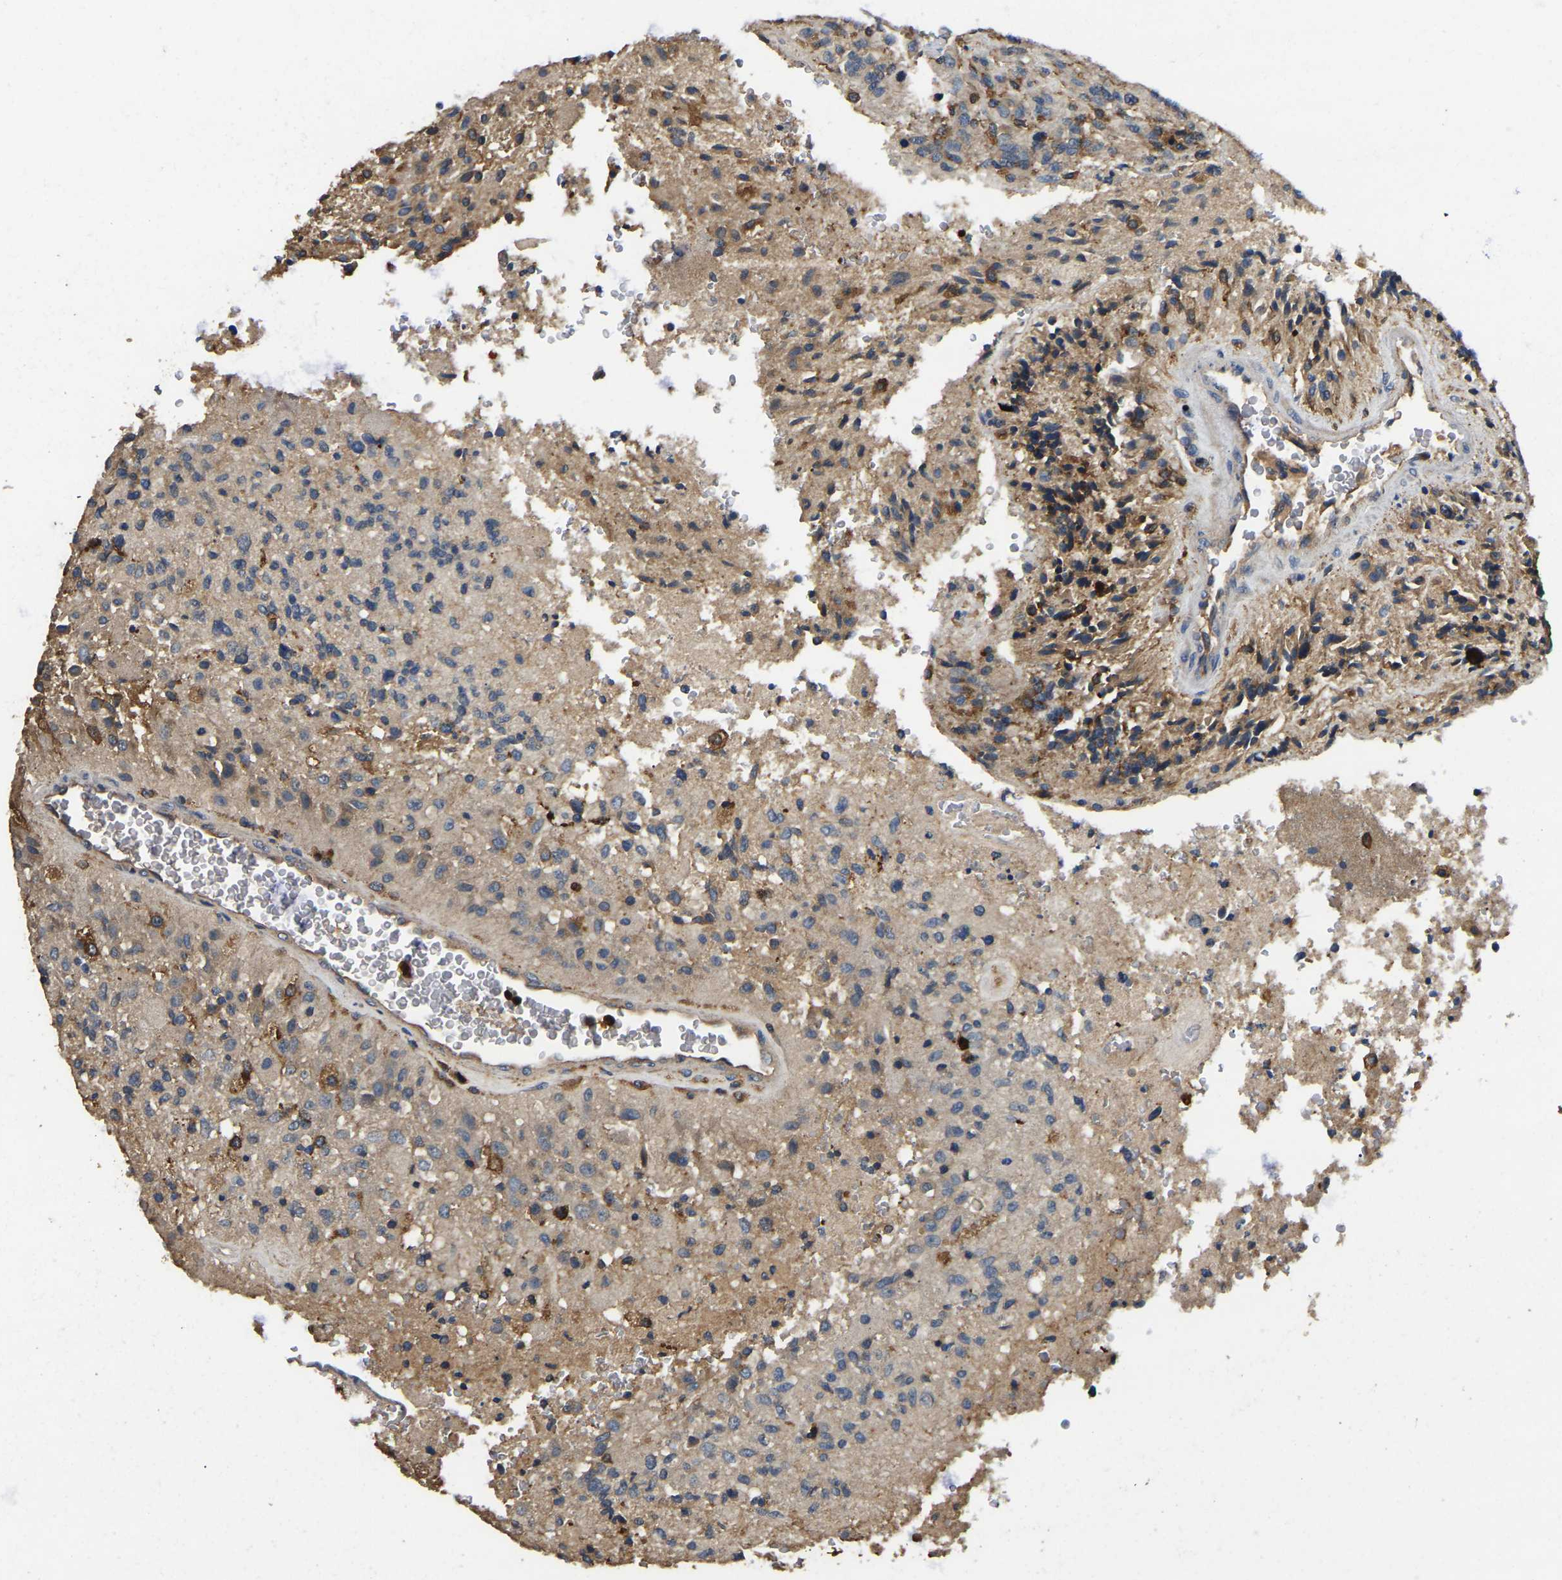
{"staining": {"intensity": "moderate", "quantity": "<25%", "location": "cytoplasmic/membranous"}, "tissue": "glioma", "cell_type": "Tumor cells", "image_type": "cancer", "snomed": [{"axis": "morphology", "description": "Normal tissue, NOS"}, {"axis": "morphology", "description": "Glioma, malignant, High grade"}, {"axis": "topography", "description": "Cerebral cortex"}], "caption": "Protein expression analysis of human glioma reveals moderate cytoplasmic/membranous positivity in about <25% of tumor cells.", "gene": "SMPD2", "patient": {"sex": "male", "age": 77}}